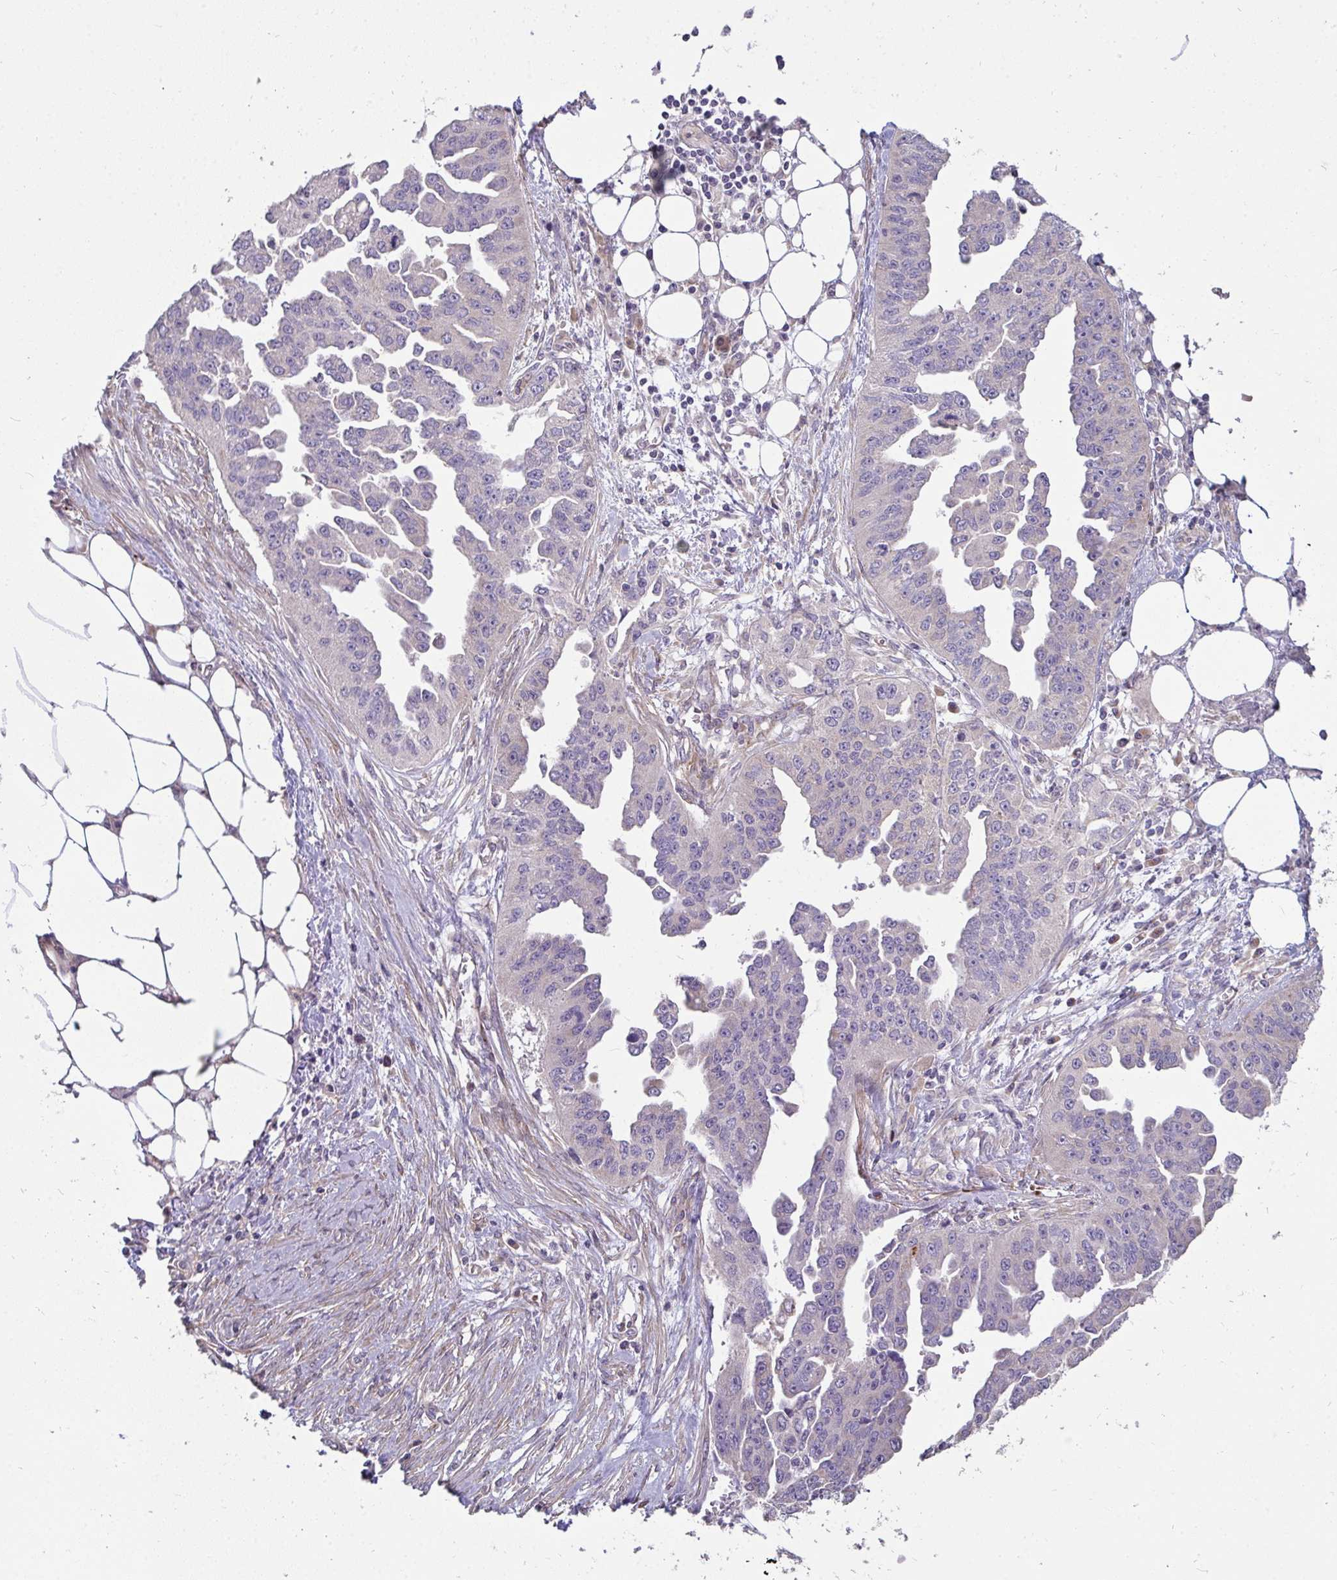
{"staining": {"intensity": "negative", "quantity": "none", "location": "none"}, "tissue": "ovarian cancer", "cell_type": "Tumor cells", "image_type": "cancer", "snomed": [{"axis": "morphology", "description": "Cystadenocarcinoma, serous, NOS"}, {"axis": "topography", "description": "Ovary"}], "caption": "The photomicrograph shows no significant staining in tumor cells of ovarian serous cystadenocarcinoma.", "gene": "SH2D1B", "patient": {"sex": "female", "age": 75}}